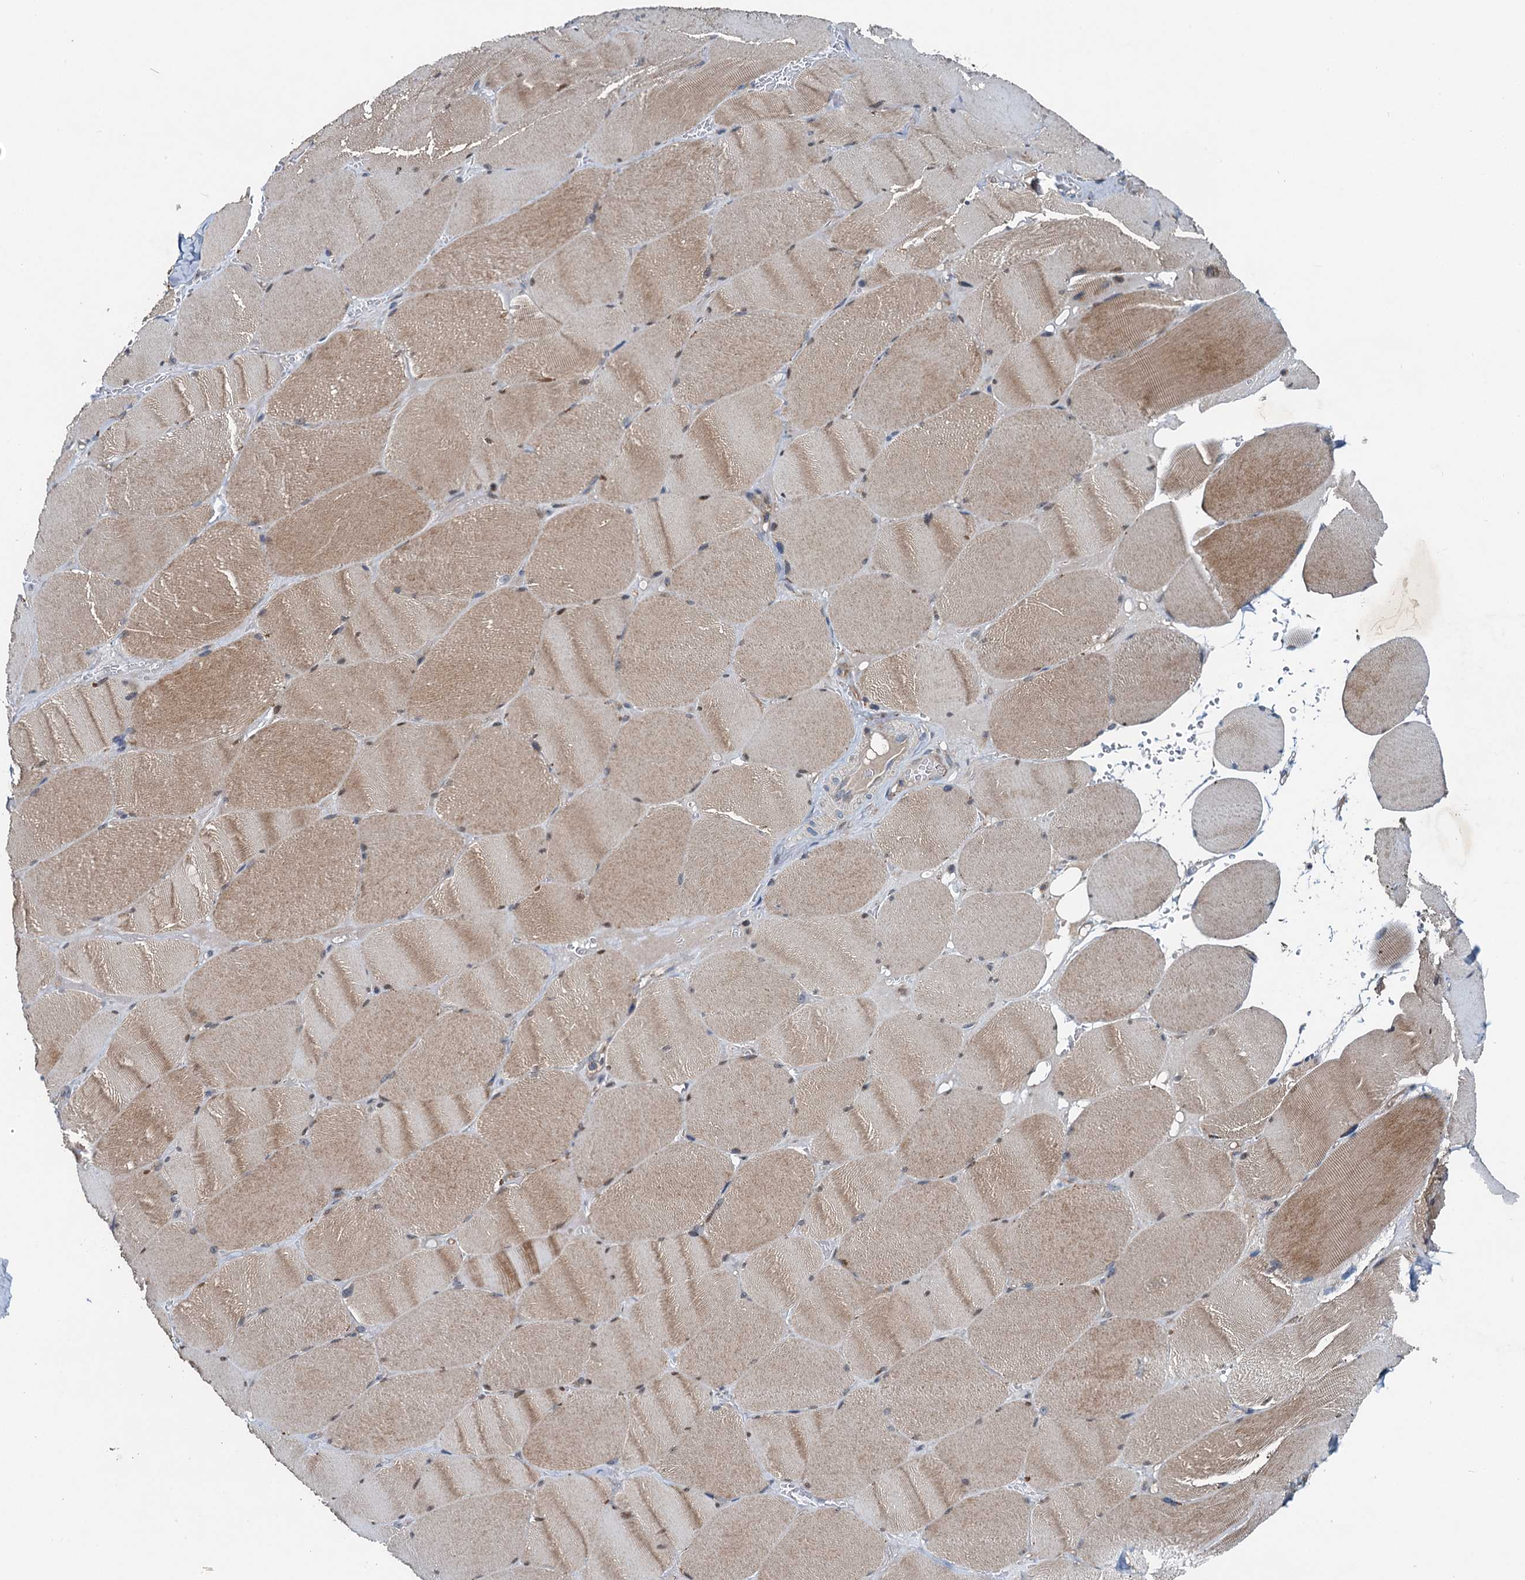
{"staining": {"intensity": "moderate", "quantity": ">75%", "location": "cytoplasmic/membranous"}, "tissue": "skeletal muscle", "cell_type": "Myocytes", "image_type": "normal", "snomed": [{"axis": "morphology", "description": "Normal tissue, NOS"}, {"axis": "topography", "description": "Skeletal muscle"}, {"axis": "topography", "description": "Head-Neck"}], "caption": "This image demonstrates benign skeletal muscle stained with immunohistochemistry (IHC) to label a protein in brown. The cytoplasmic/membranous of myocytes show moderate positivity for the protein. Nuclei are counter-stained blue.", "gene": "EFL1", "patient": {"sex": "male", "age": 66}}